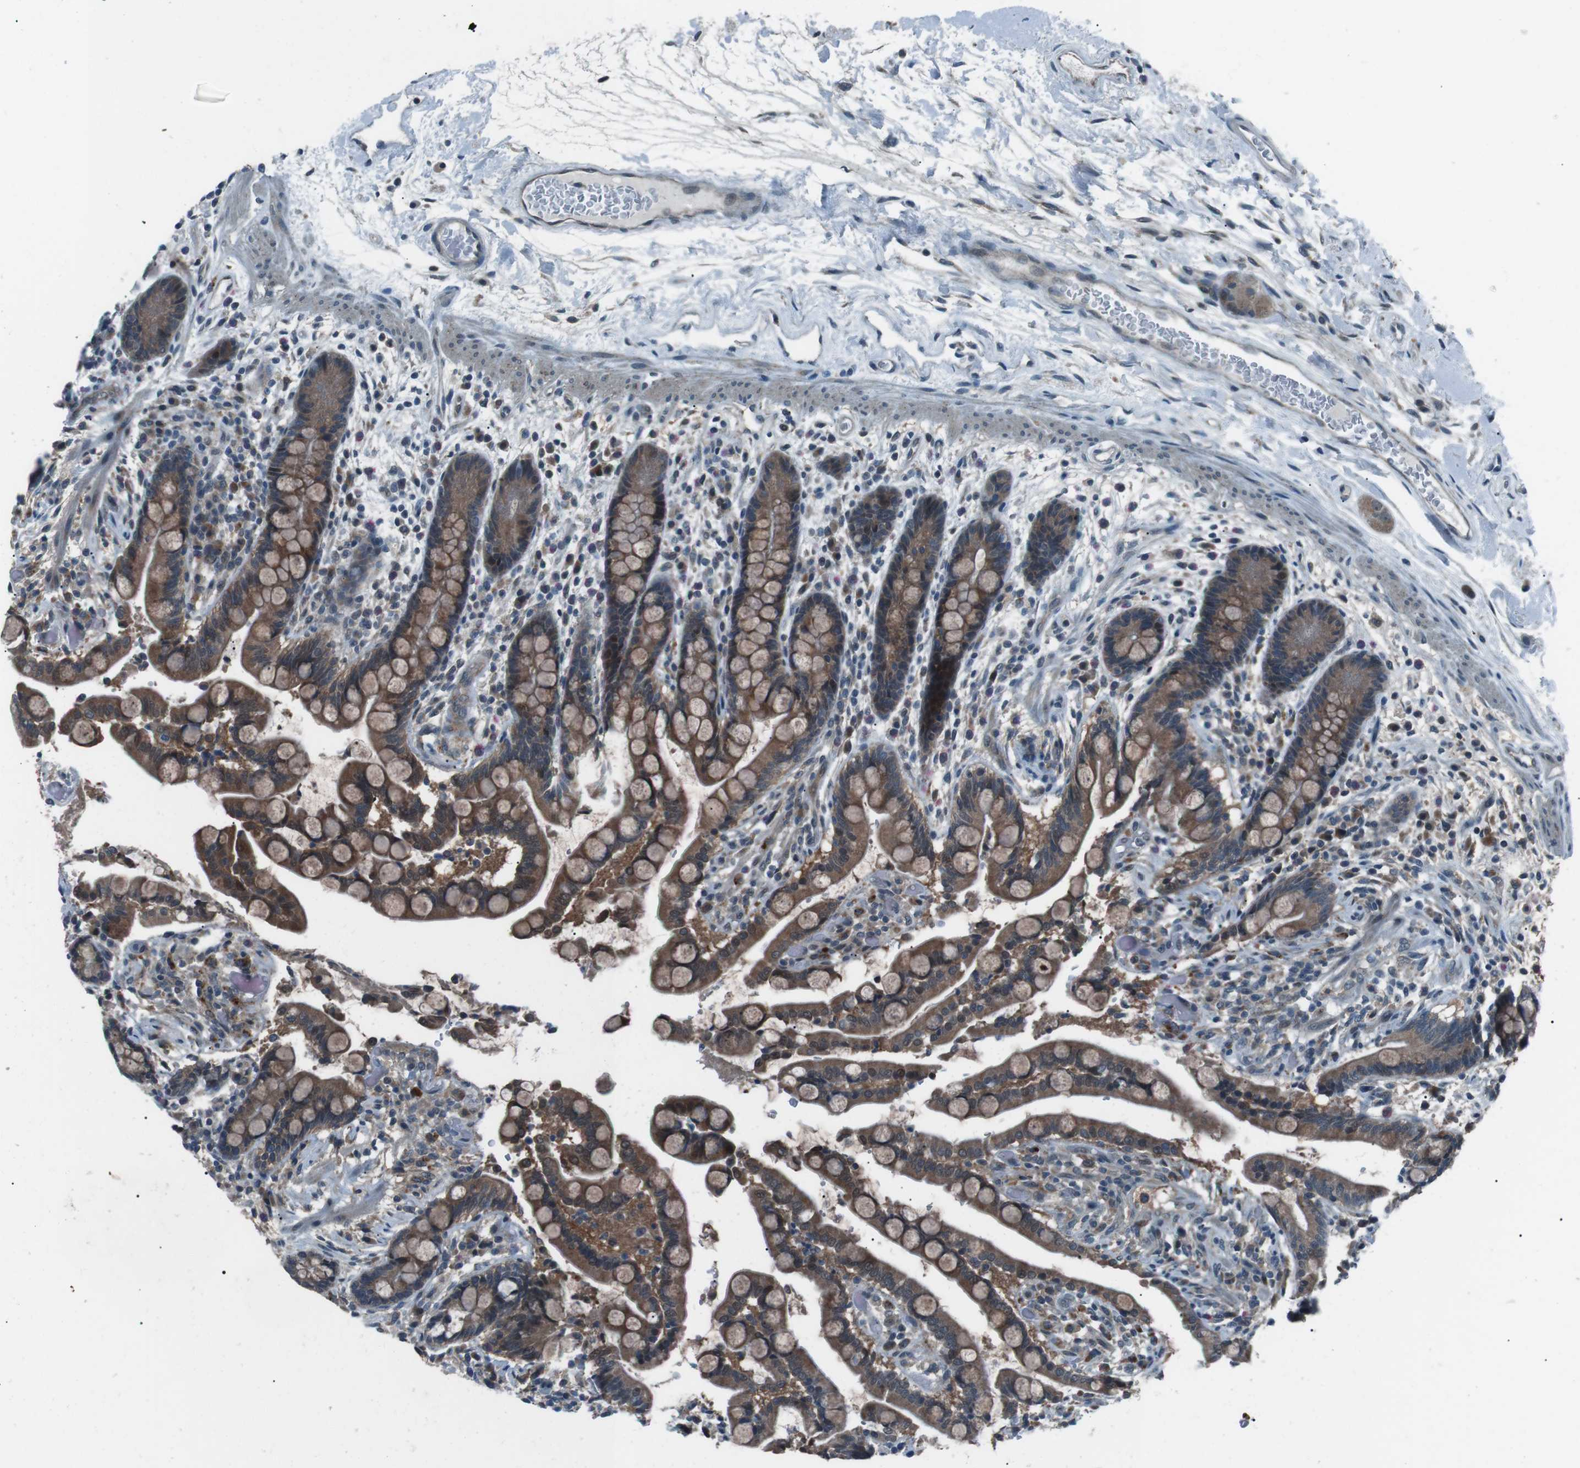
{"staining": {"intensity": "negative", "quantity": "none", "location": "none"}, "tissue": "colon", "cell_type": "Endothelial cells", "image_type": "normal", "snomed": [{"axis": "morphology", "description": "Normal tissue, NOS"}, {"axis": "topography", "description": "Colon"}], "caption": "Immunohistochemistry (IHC) of normal colon shows no positivity in endothelial cells. Brightfield microscopy of immunohistochemistry (IHC) stained with DAB (brown) and hematoxylin (blue), captured at high magnification.", "gene": "LRIG2", "patient": {"sex": "male", "age": 73}}